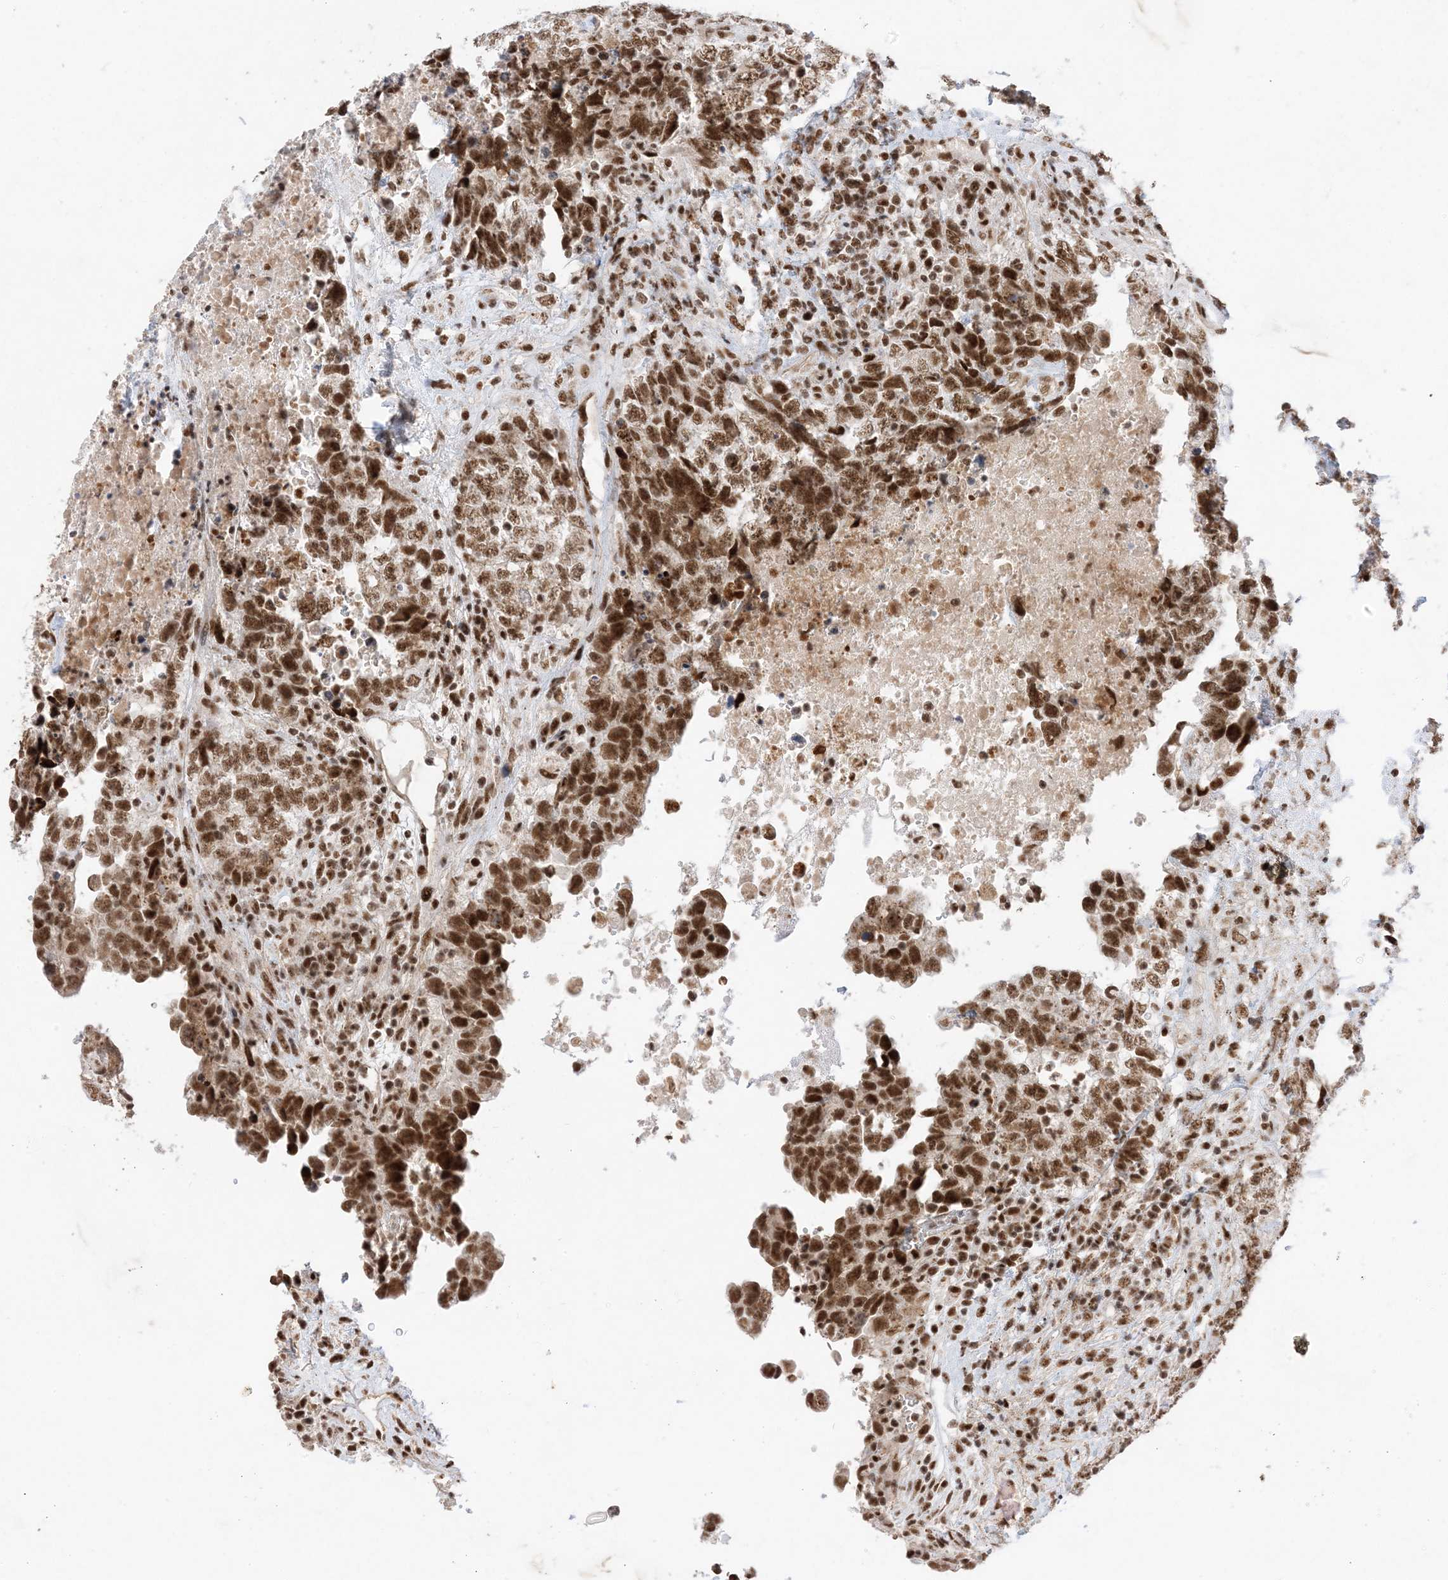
{"staining": {"intensity": "strong", "quantity": ">75%", "location": "nuclear"}, "tissue": "testis cancer", "cell_type": "Tumor cells", "image_type": "cancer", "snomed": [{"axis": "morphology", "description": "Carcinoma, Embryonal, NOS"}, {"axis": "topography", "description": "Testis"}], "caption": "Protein analysis of testis cancer (embryonal carcinoma) tissue displays strong nuclear positivity in approximately >75% of tumor cells.", "gene": "SF3A3", "patient": {"sex": "male", "age": 37}}